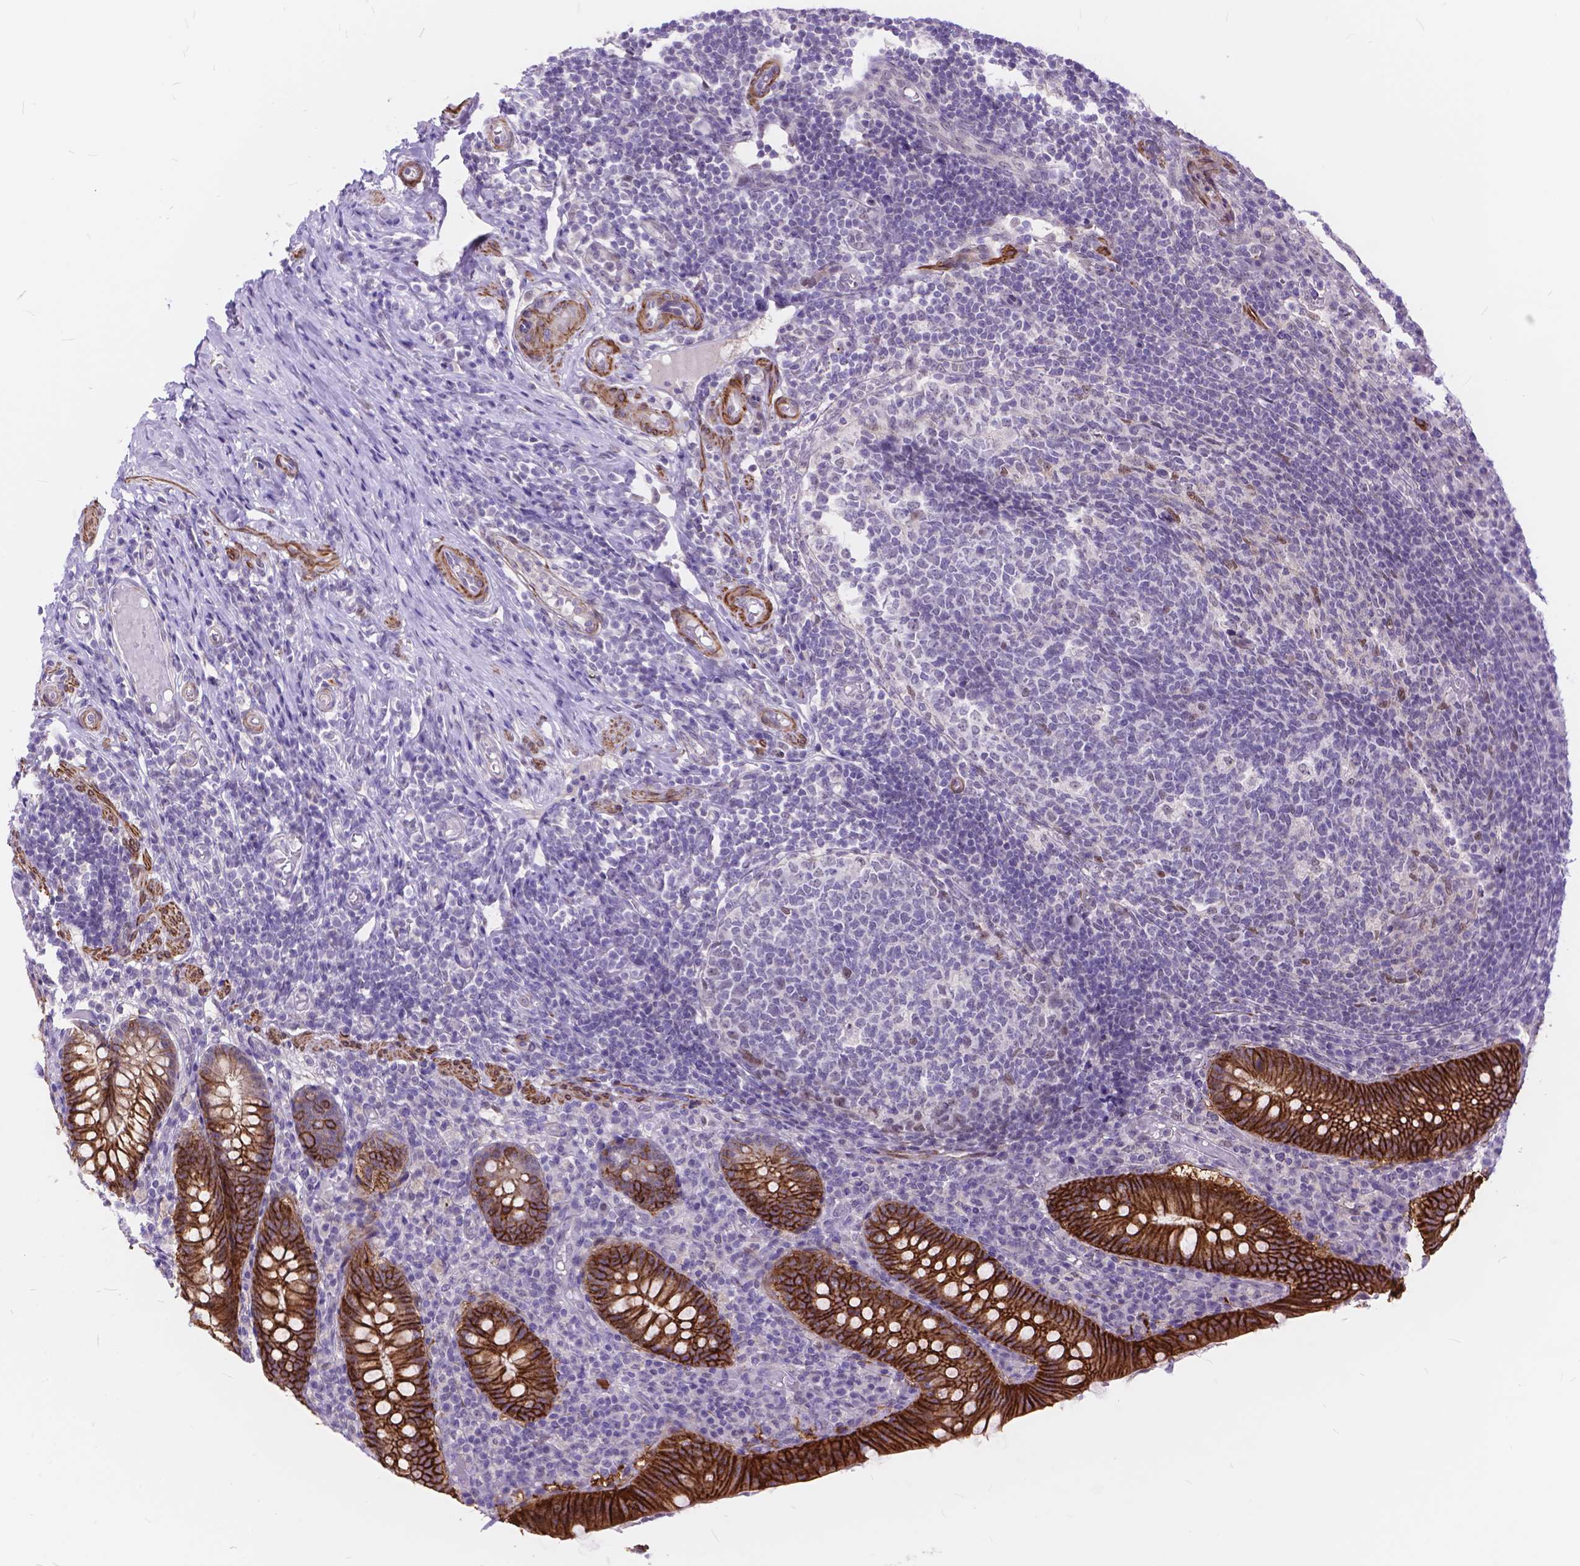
{"staining": {"intensity": "strong", "quantity": ">75%", "location": "cytoplasmic/membranous"}, "tissue": "appendix", "cell_type": "Glandular cells", "image_type": "normal", "snomed": [{"axis": "morphology", "description": "Normal tissue, NOS"}, {"axis": "topography", "description": "Appendix"}], "caption": "Human appendix stained for a protein (brown) demonstrates strong cytoplasmic/membranous positive staining in approximately >75% of glandular cells.", "gene": "MAN2C1", "patient": {"sex": "male", "age": 18}}